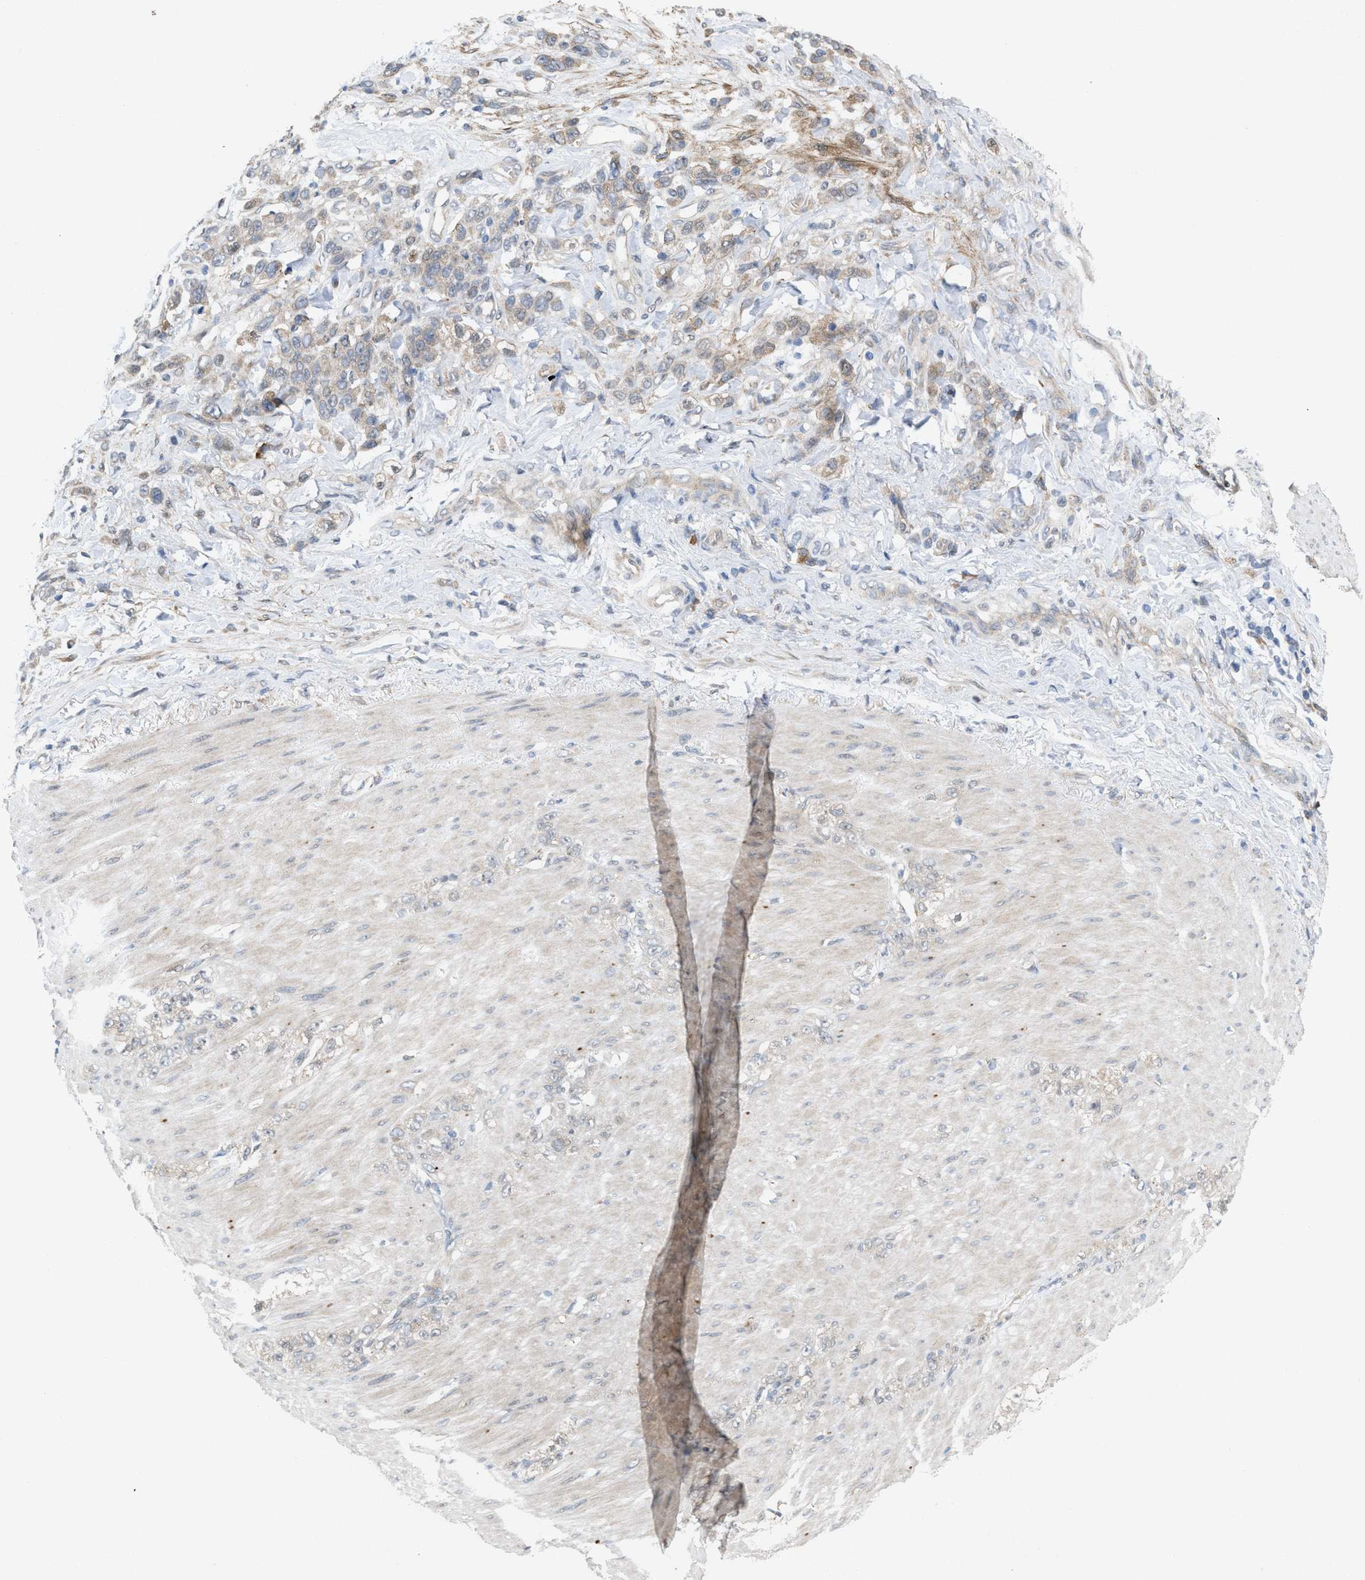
{"staining": {"intensity": "weak", "quantity": "25%-75%", "location": "cytoplasmic/membranous"}, "tissue": "stomach cancer", "cell_type": "Tumor cells", "image_type": "cancer", "snomed": [{"axis": "morphology", "description": "Normal tissue, NOS"}, {"axis": "morphology", "description": "Adenocarcinoma, NOS"}, {"axis": "topography", "description": "Stomach"}], "caption": "A micrograph of human stomach cancer stained for a protein demonstrates weak cytoplasmic/membranous brown staining in tumor cells.", "gene": "MFSD6", "patient": {"sex": "male", "age": 82}}